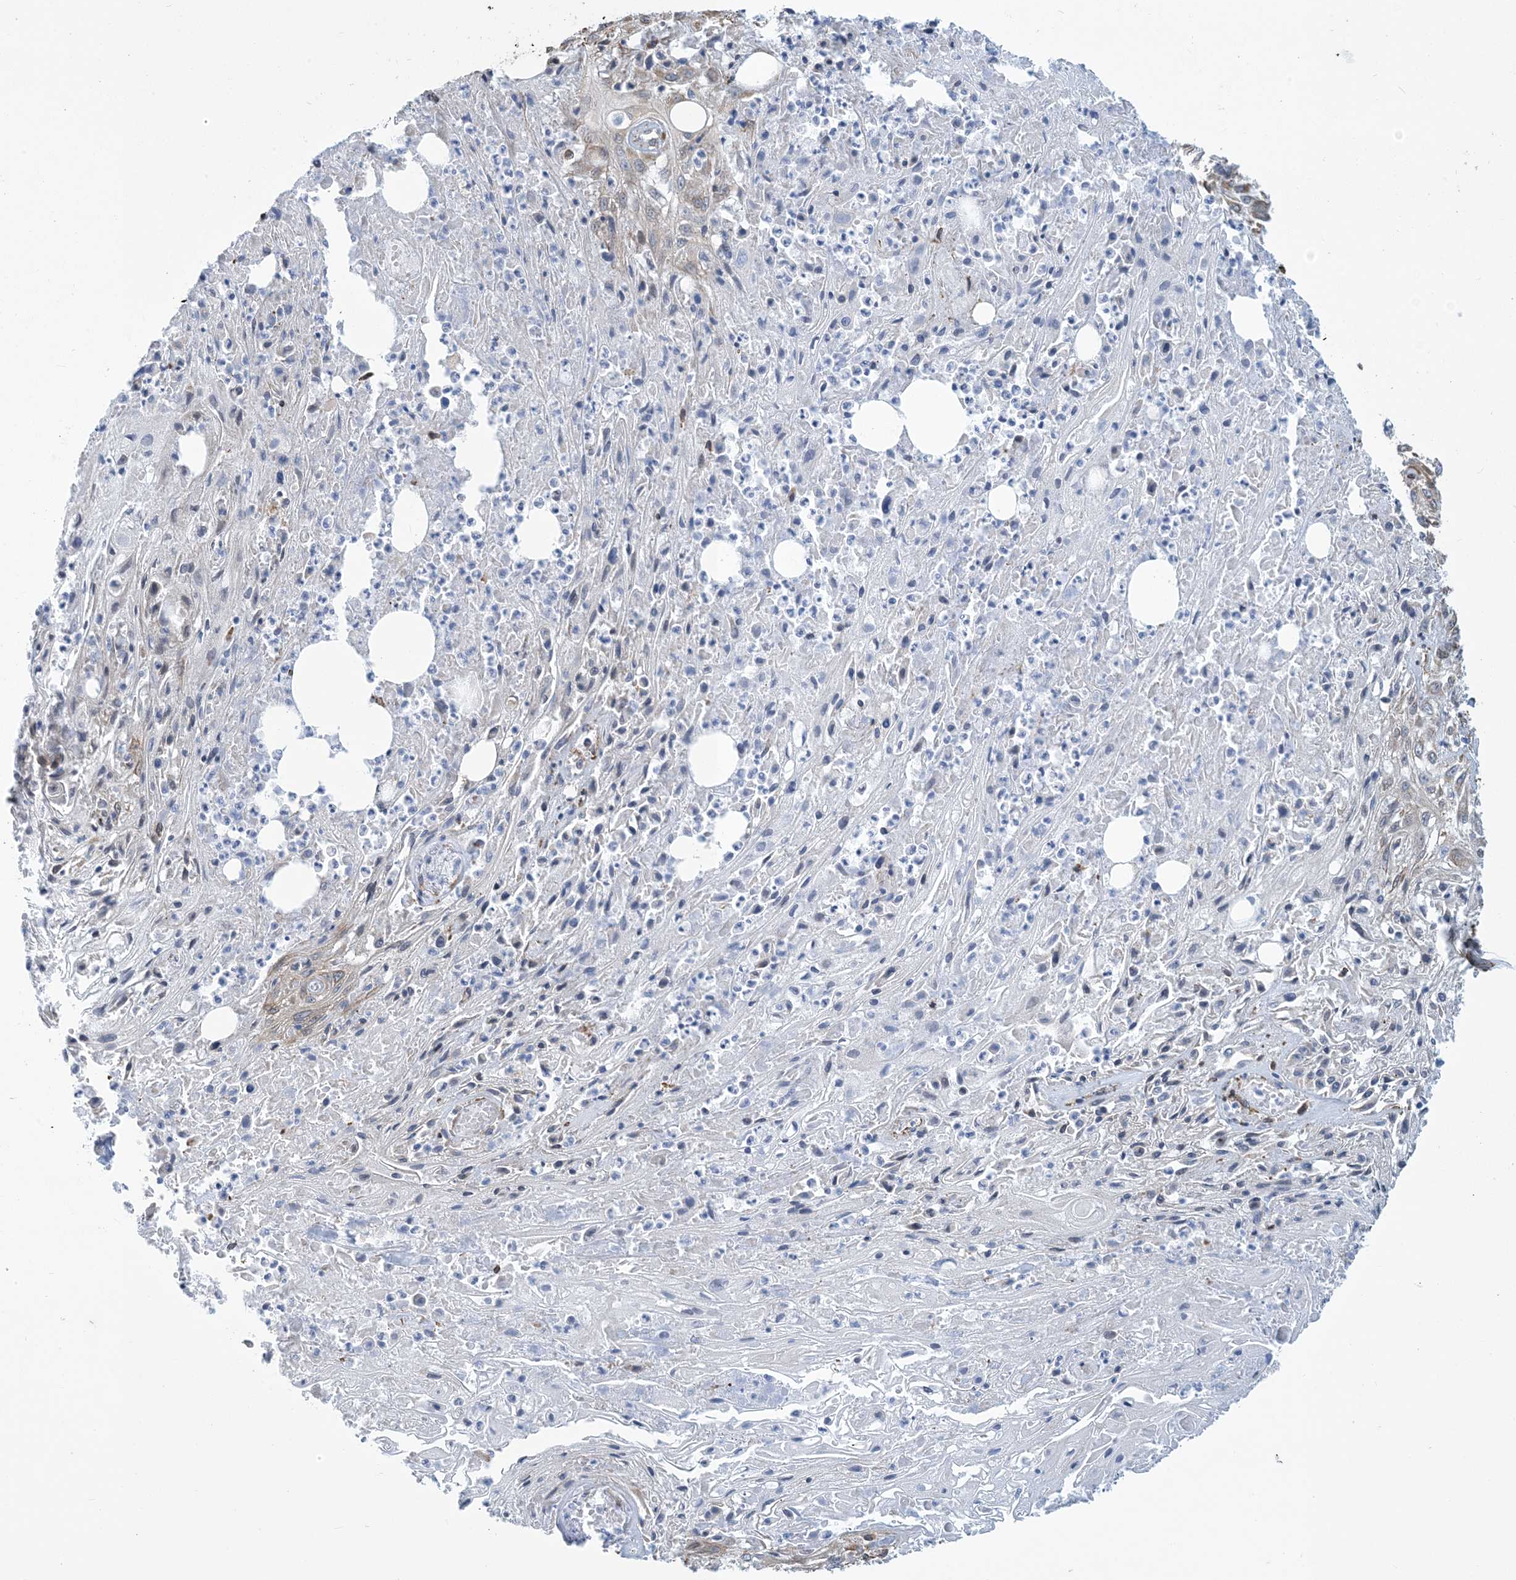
{"staining": {"intensity": "weak", "quantity": "25%-75%", "location": "cytoplasmic/membranous"}, "tissue": "skin cancer", "cell_type": "Tumor cells", "image_type": "cancer", "snomed": [{"axis": "morphology", "description": "Squamous cell carcinoma, NOS"}, {"axis": "morphology", "description": "Squamous cell carcinoma, metastatic, NOS"}, {"axis": "topography", "description": "Skin"}, {"axis": "topography", "description": "Lymph node"}], "caption": "Tumor cells demonstrate low levels of weak cytoplasmic/membranous positivity in approximately 25%-75% of cells in skin cancer (metastatic squamous cell carcinoma). The protein of interest is stained brown, and the nuclei are stained in blue (DAB IHC with brightfield microscopy, high magnification).", "gene": "CCDC14", "patient": {"sex": "male", "age": 75}}